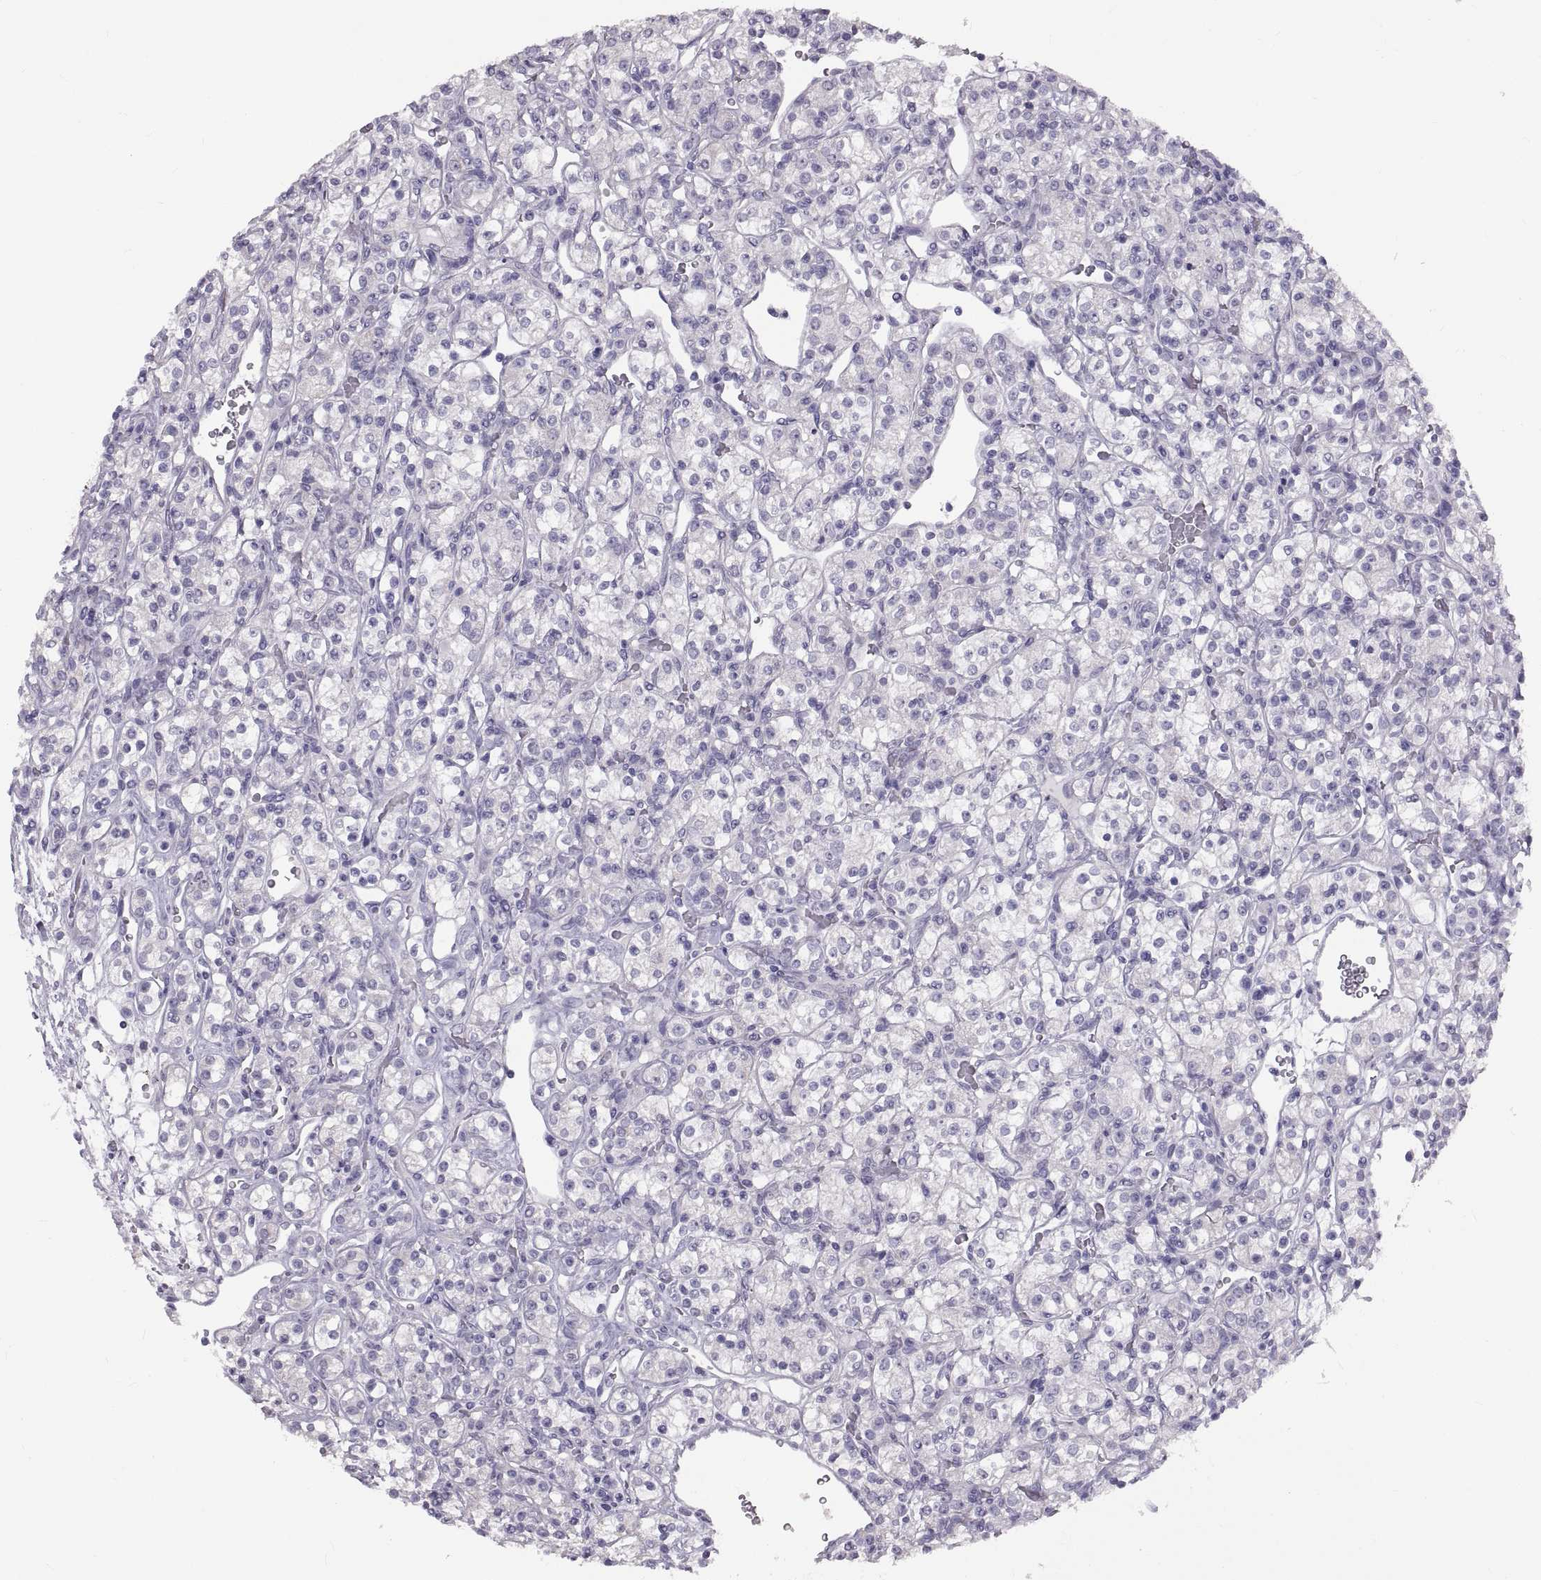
{"staining": {"intensity": "negative", "quantity": "none", "location": "none"}, "tissue": "renal cancer", "cell_type": "Tumor cells", "image_type": "cancer", "snomed": [{"axis": "morphology", "description": "Adenocarcinoma, NOS"}, {"axis": "topography", "description": "Kidney"}], "caption": "A histopathology image of human adenocarcinoma (renal) is negative for staining in tumor cells.", "gene": "WBP2NL", "patient": {"sex": "male", "age": 77}}